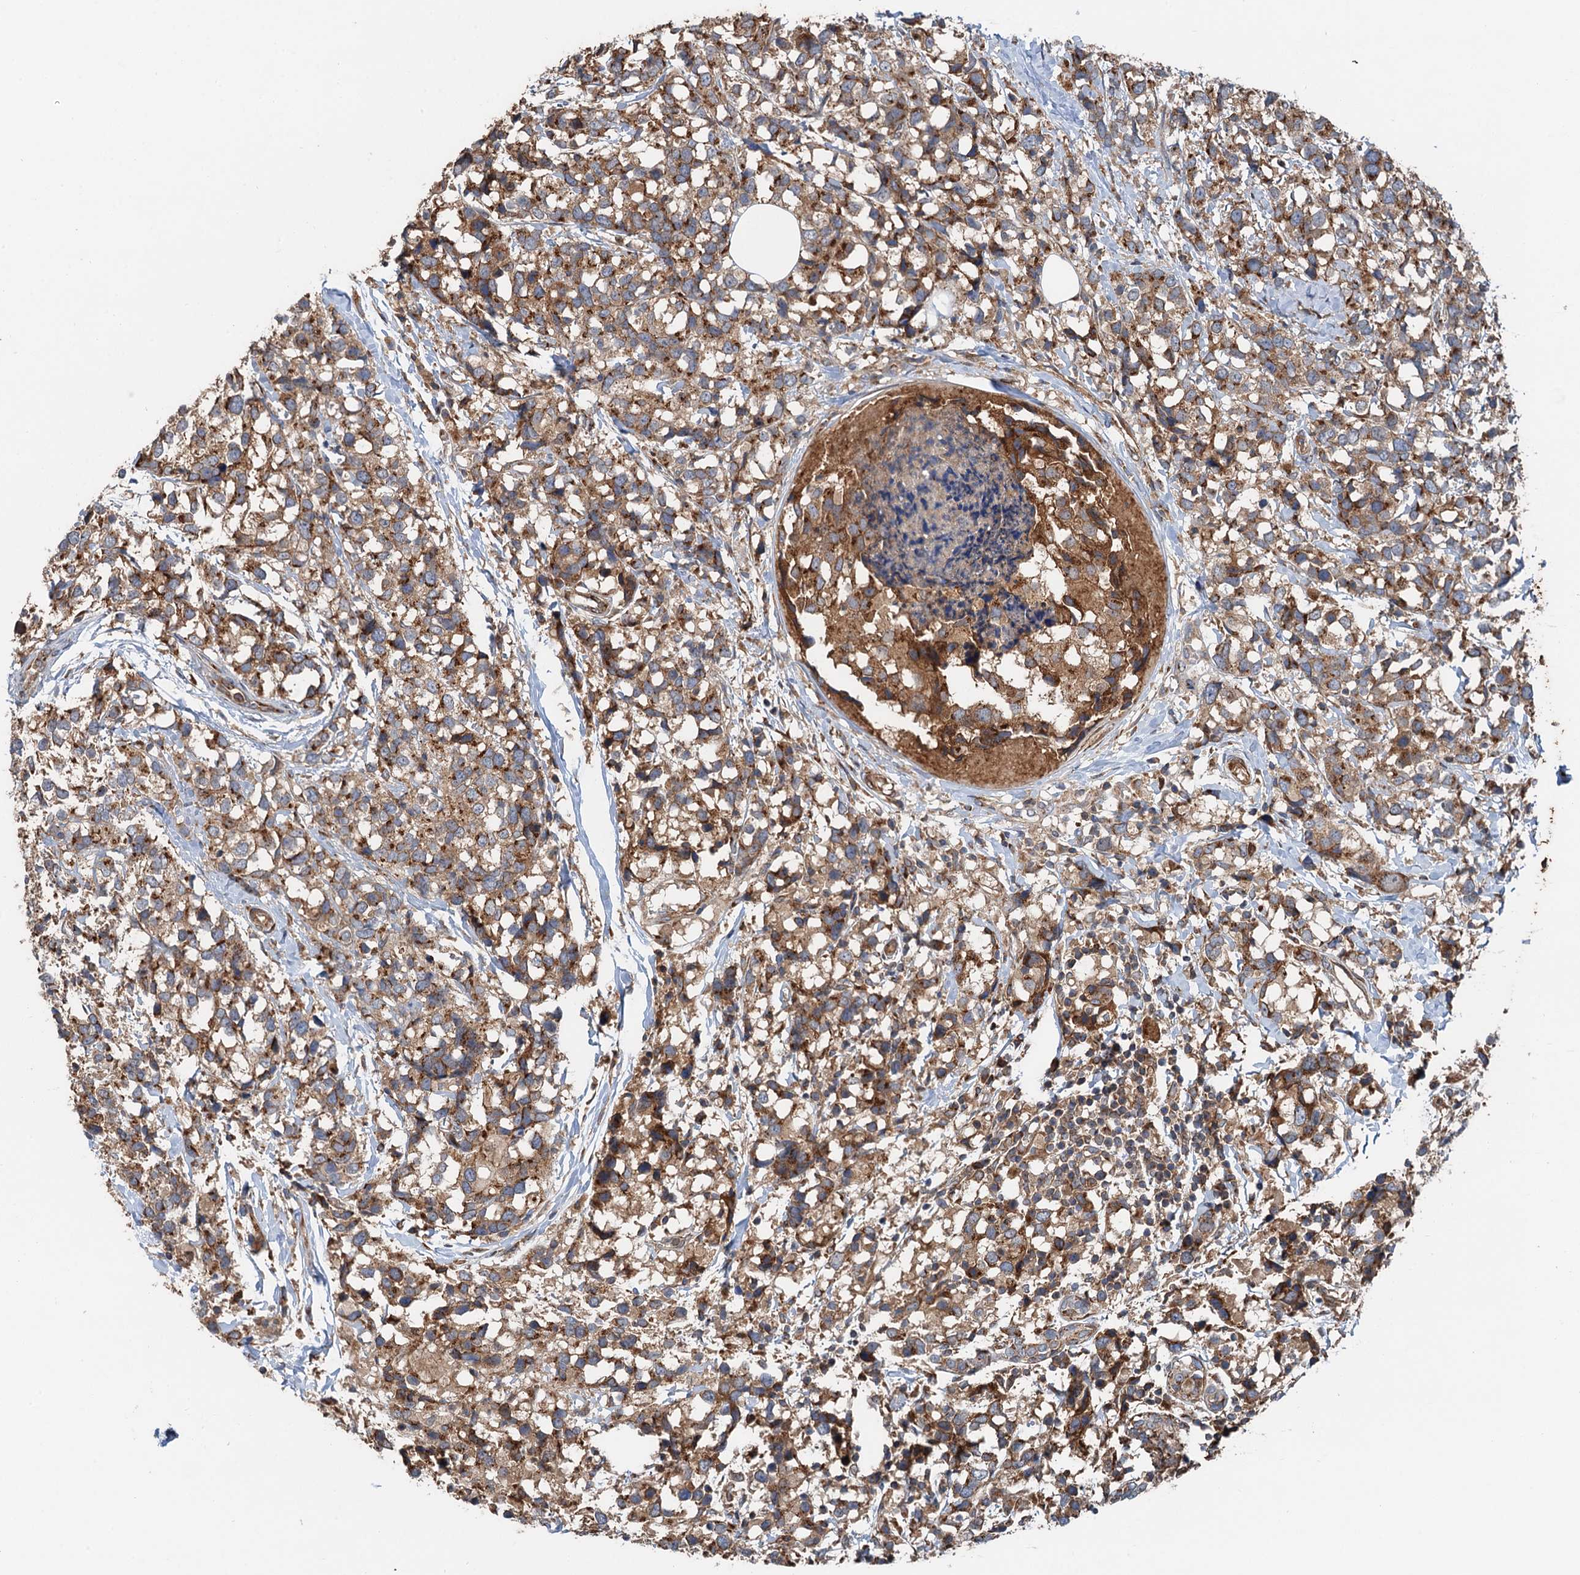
{"staining": {"intensity": "moderate", "quantity": ">75%", "location": "cytoplasmic/membranous"}, "tissue": "breast cancer", "cell_type": "Tumor cells", "image_type": "cancer", "snomed": [{"axis": "morphology", "description": "Lobular carcinoma"}, {"axis": "topography", "description": "Breast"}], "caption": "Immunohistochemistry (DAB (3,3'-diaminobenzidine)) staining of human lobular carcinoma (breast) shows moderate cytoplasmic/membranous protein positivity in approximately >75% of tumor cells.", "gene": "ANKRD26", "patient": {"sex": "female", "age": 59}}